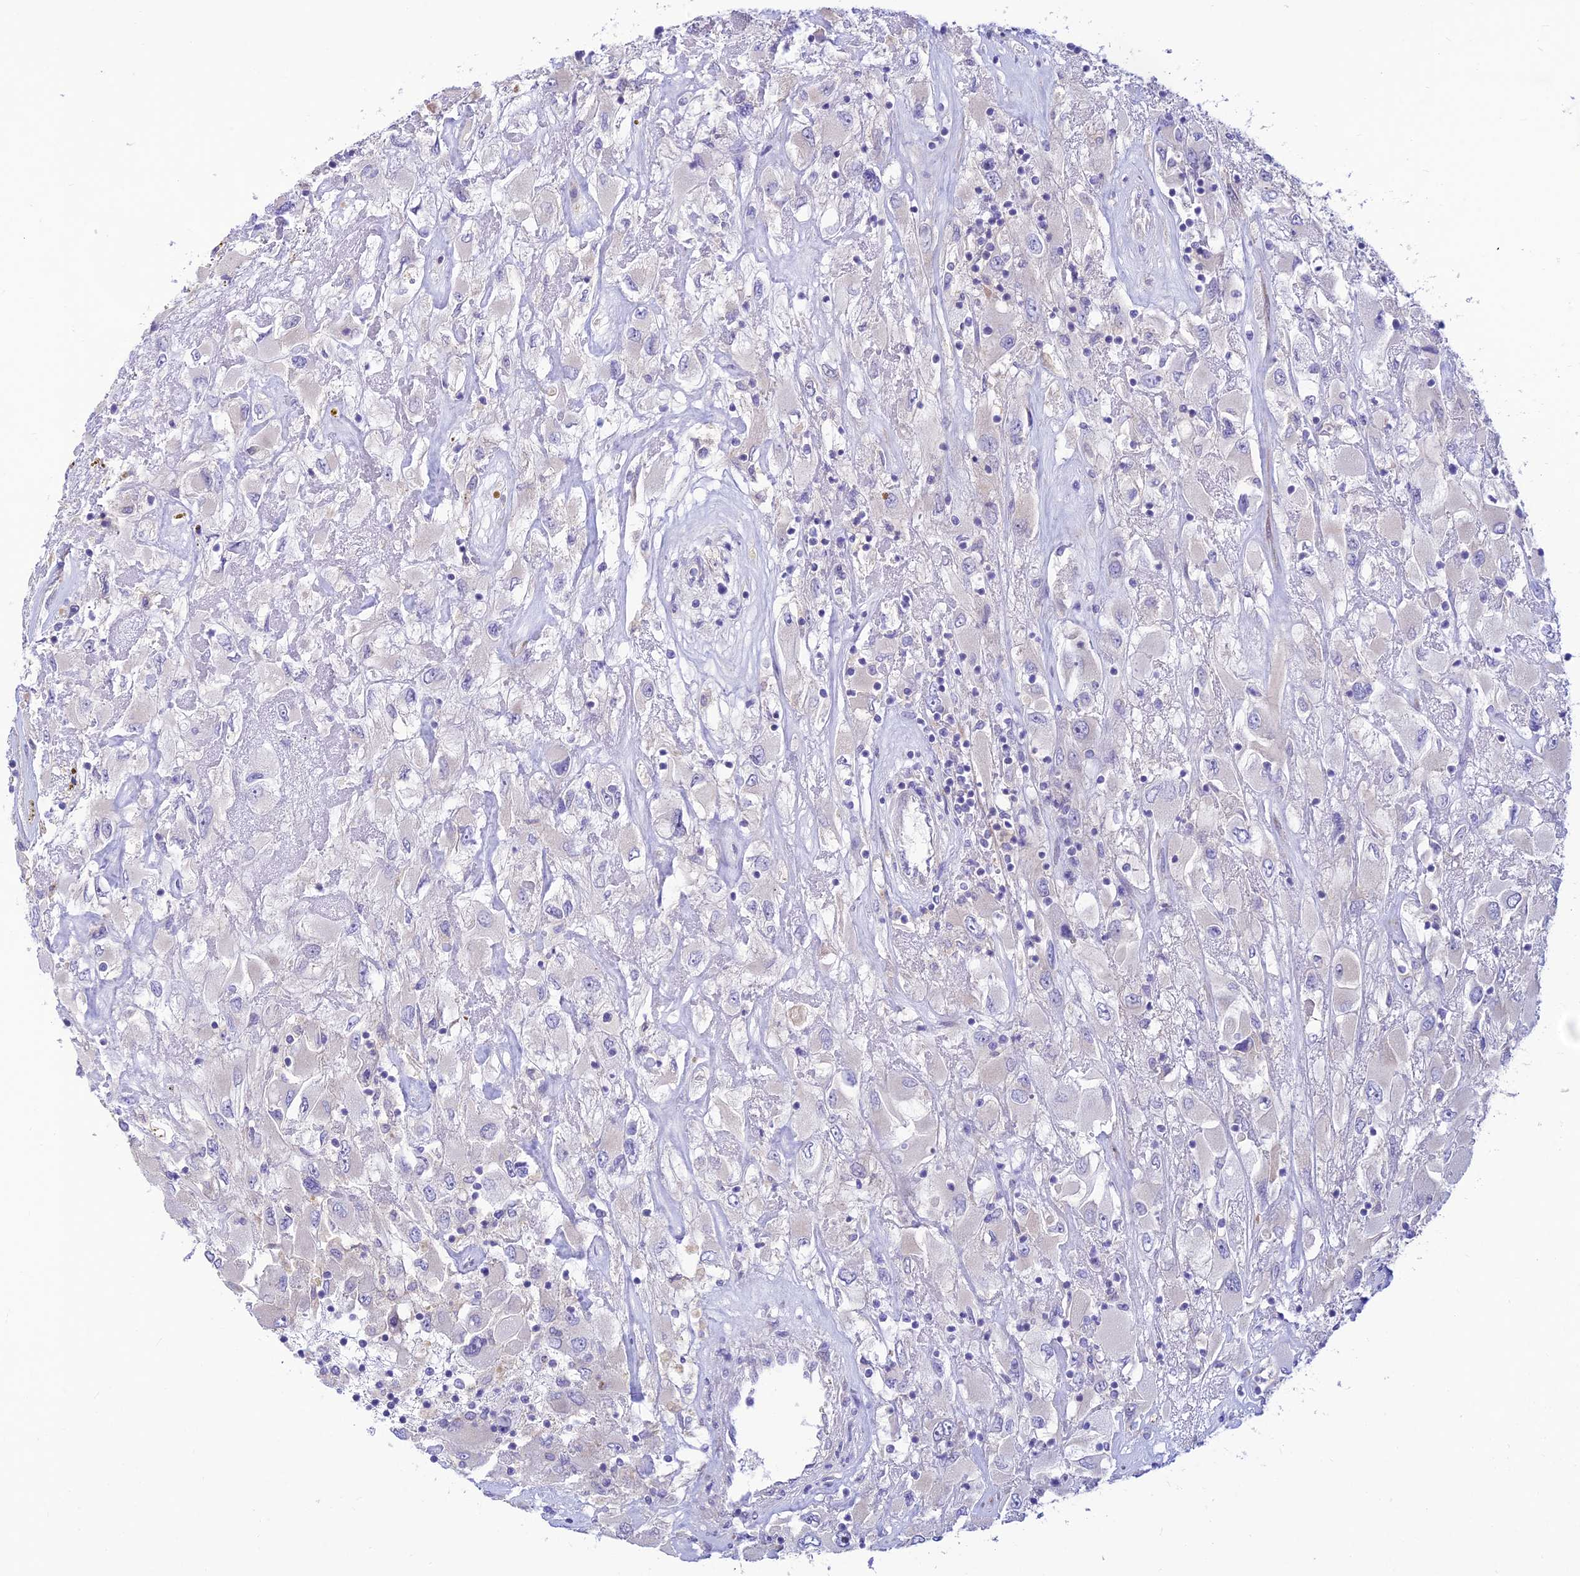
{"staining": {"intensity": "negative", "quantity": "none", "location": "none"}, "tissue": "renal cancer", "cell_type": "Tumor cells", "image_type": "cancer", "snomed": [{"axis": "morphology", "description": "Adenocarcinoma, NOS"}, {"axis": "topography", "description": "Kidney"}], "caption": "Immunohistochemistry (IHC) micrograph of neoplastic tissue: human adenocarcinoma (renal) stained with DAB (3,3'-diaminobenzidine) displays no significant protein positivity in tumor cells. The staining is performed using DAB brown chromogen with nuclei counter-stained in using hematoxylin.", "gene": "FAM186B", "patient": {"sex": "female", "age": 52}}